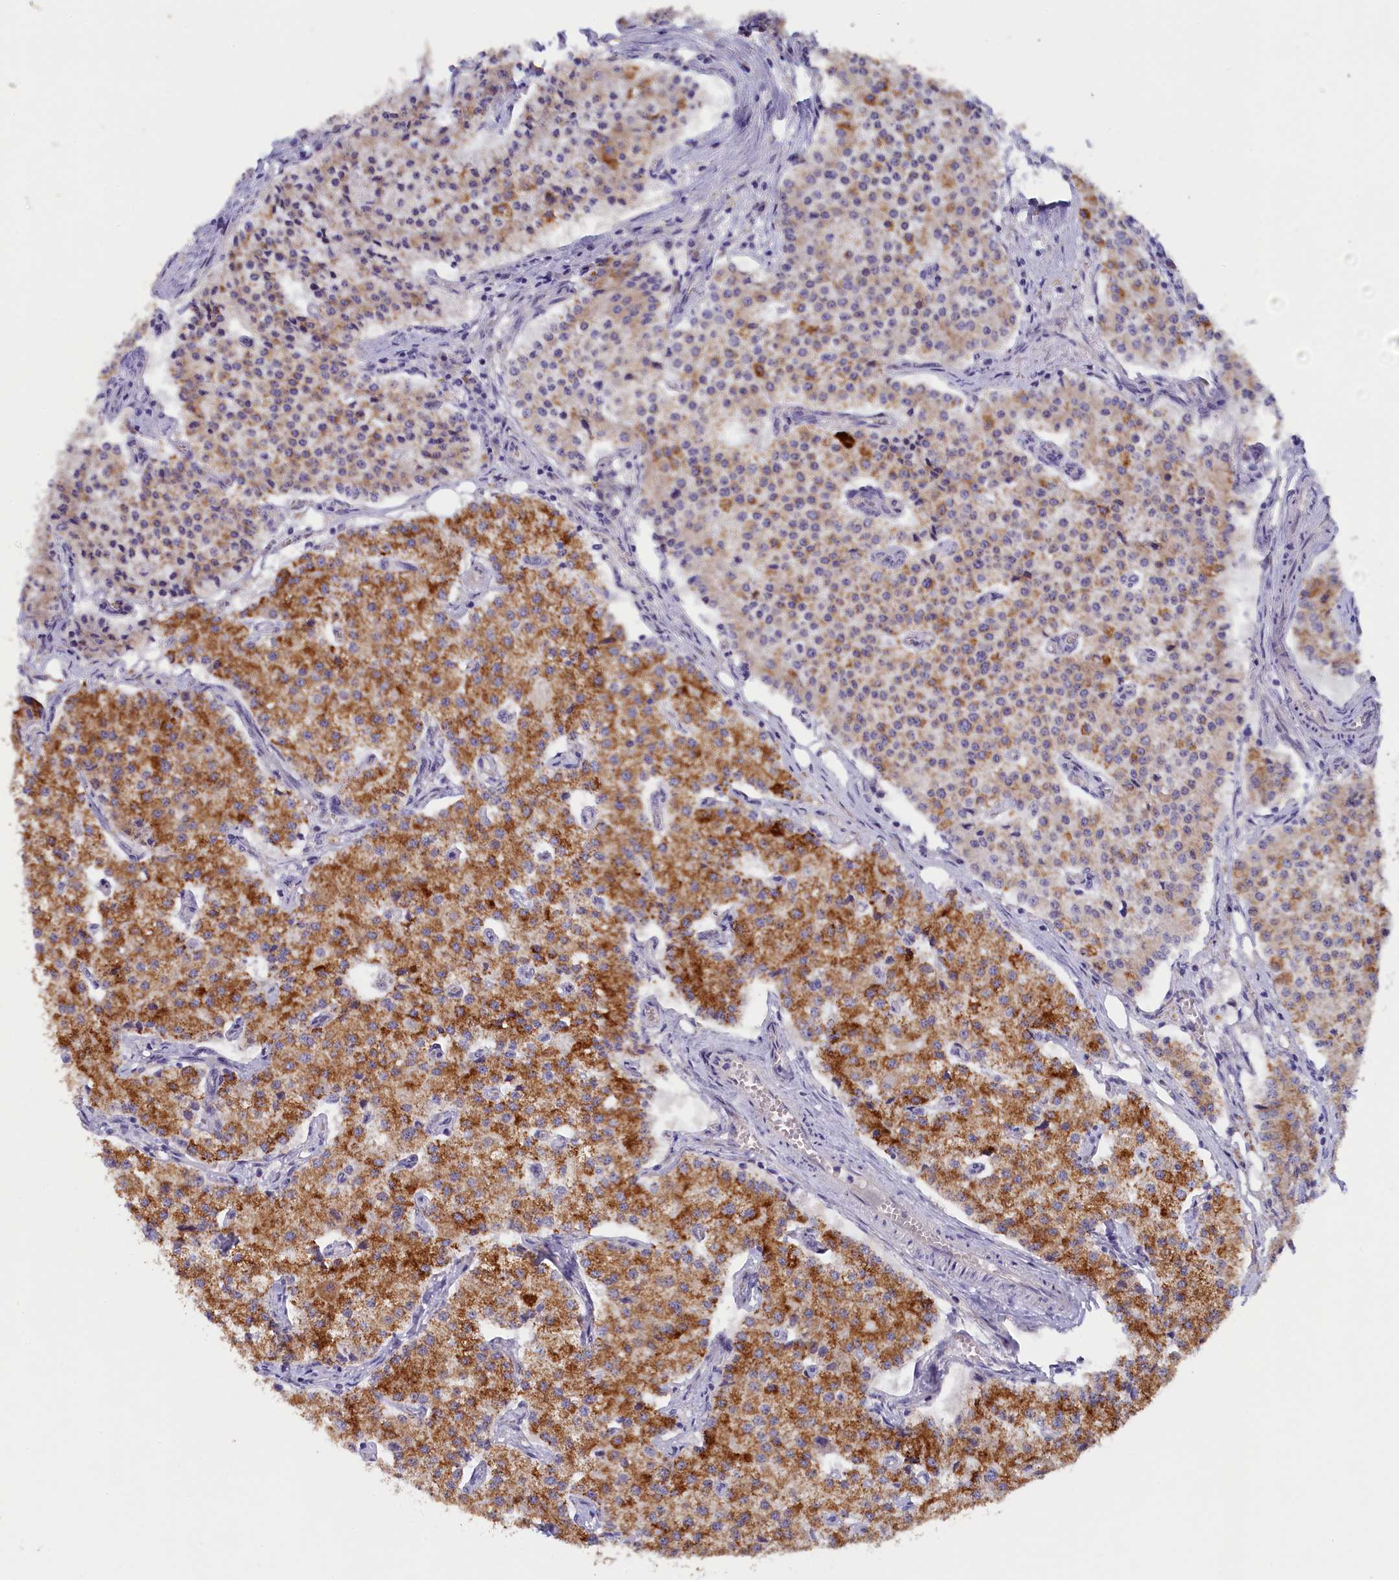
{"staining": {"intensity": "moderate", "quantity": ">75%", "location": "cytoplasmic/membranous"}, "tissue": "carcinoid", "cell_type": "Tumor cells", "image_type": "cancer", "snomed": [{"axis": "morphology", "description": "Carcinoid, malignant, NOS"}, {"axis": "topography", "description": "Colon"}], "caption": "Tumor cells display moderate cytoplasmic/membranous positivity in approximately >75% of cells in malignant carcinoid.", "gene": "ZSWIM4", "patient": {"sex": "female", "age": 52}}